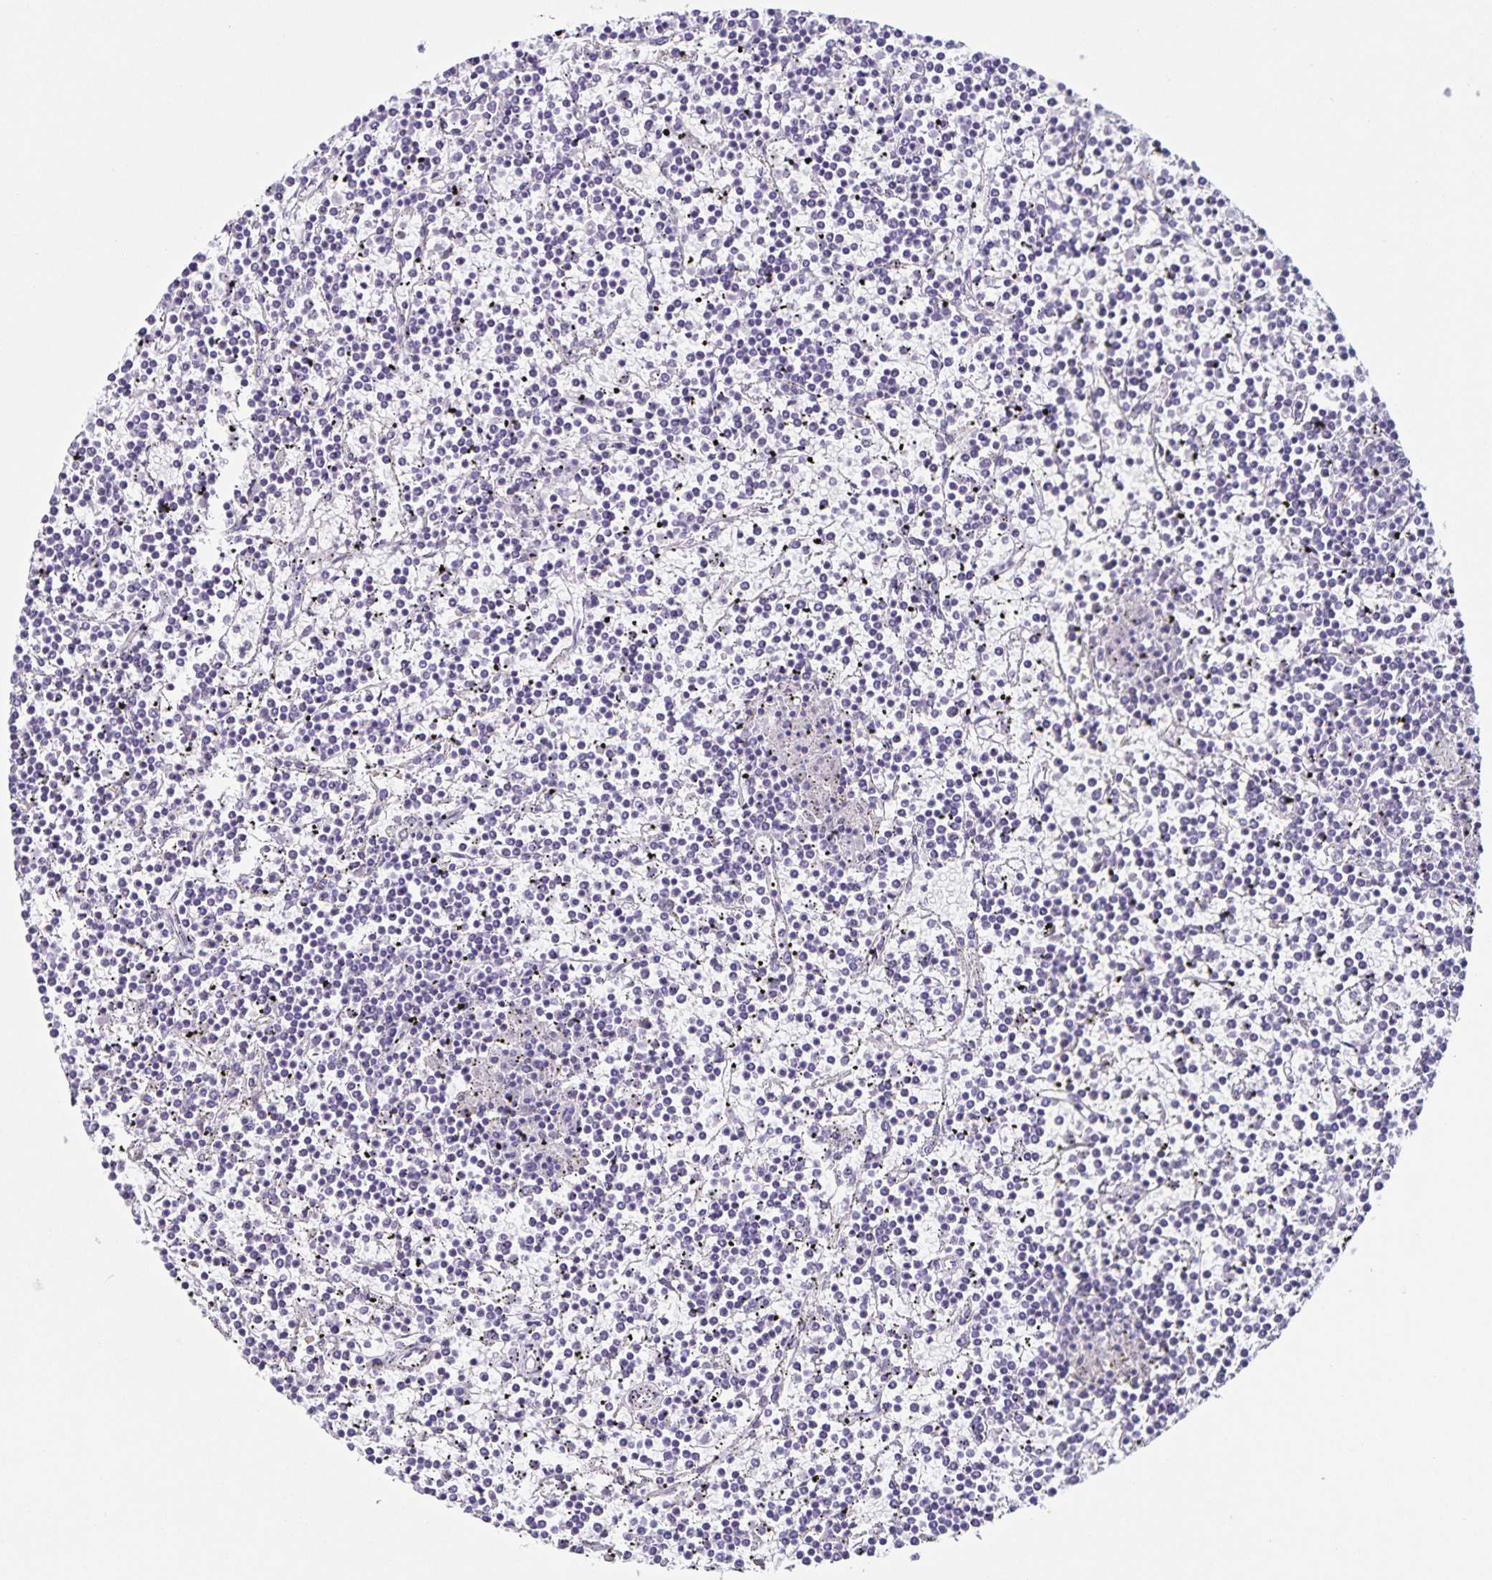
{"staining": {"intensity": "negative", "quantity": "none", "location": "none"}, "tissue": "lymphoma", "cell_type": "Tumor cells", "image_type": "cancer", "snomed": [{"axis": "morphology", "description": "Malignant lymphoma, non-Hodgkin's type, Low grade"}, {"axis": "topography", "description": "Spleen"}], "caption": "Tumor cells are negative for brown protein staining in lymphoma.", "gene": "SLC12A3", "patient": {"sex": "female", "age": 19}}